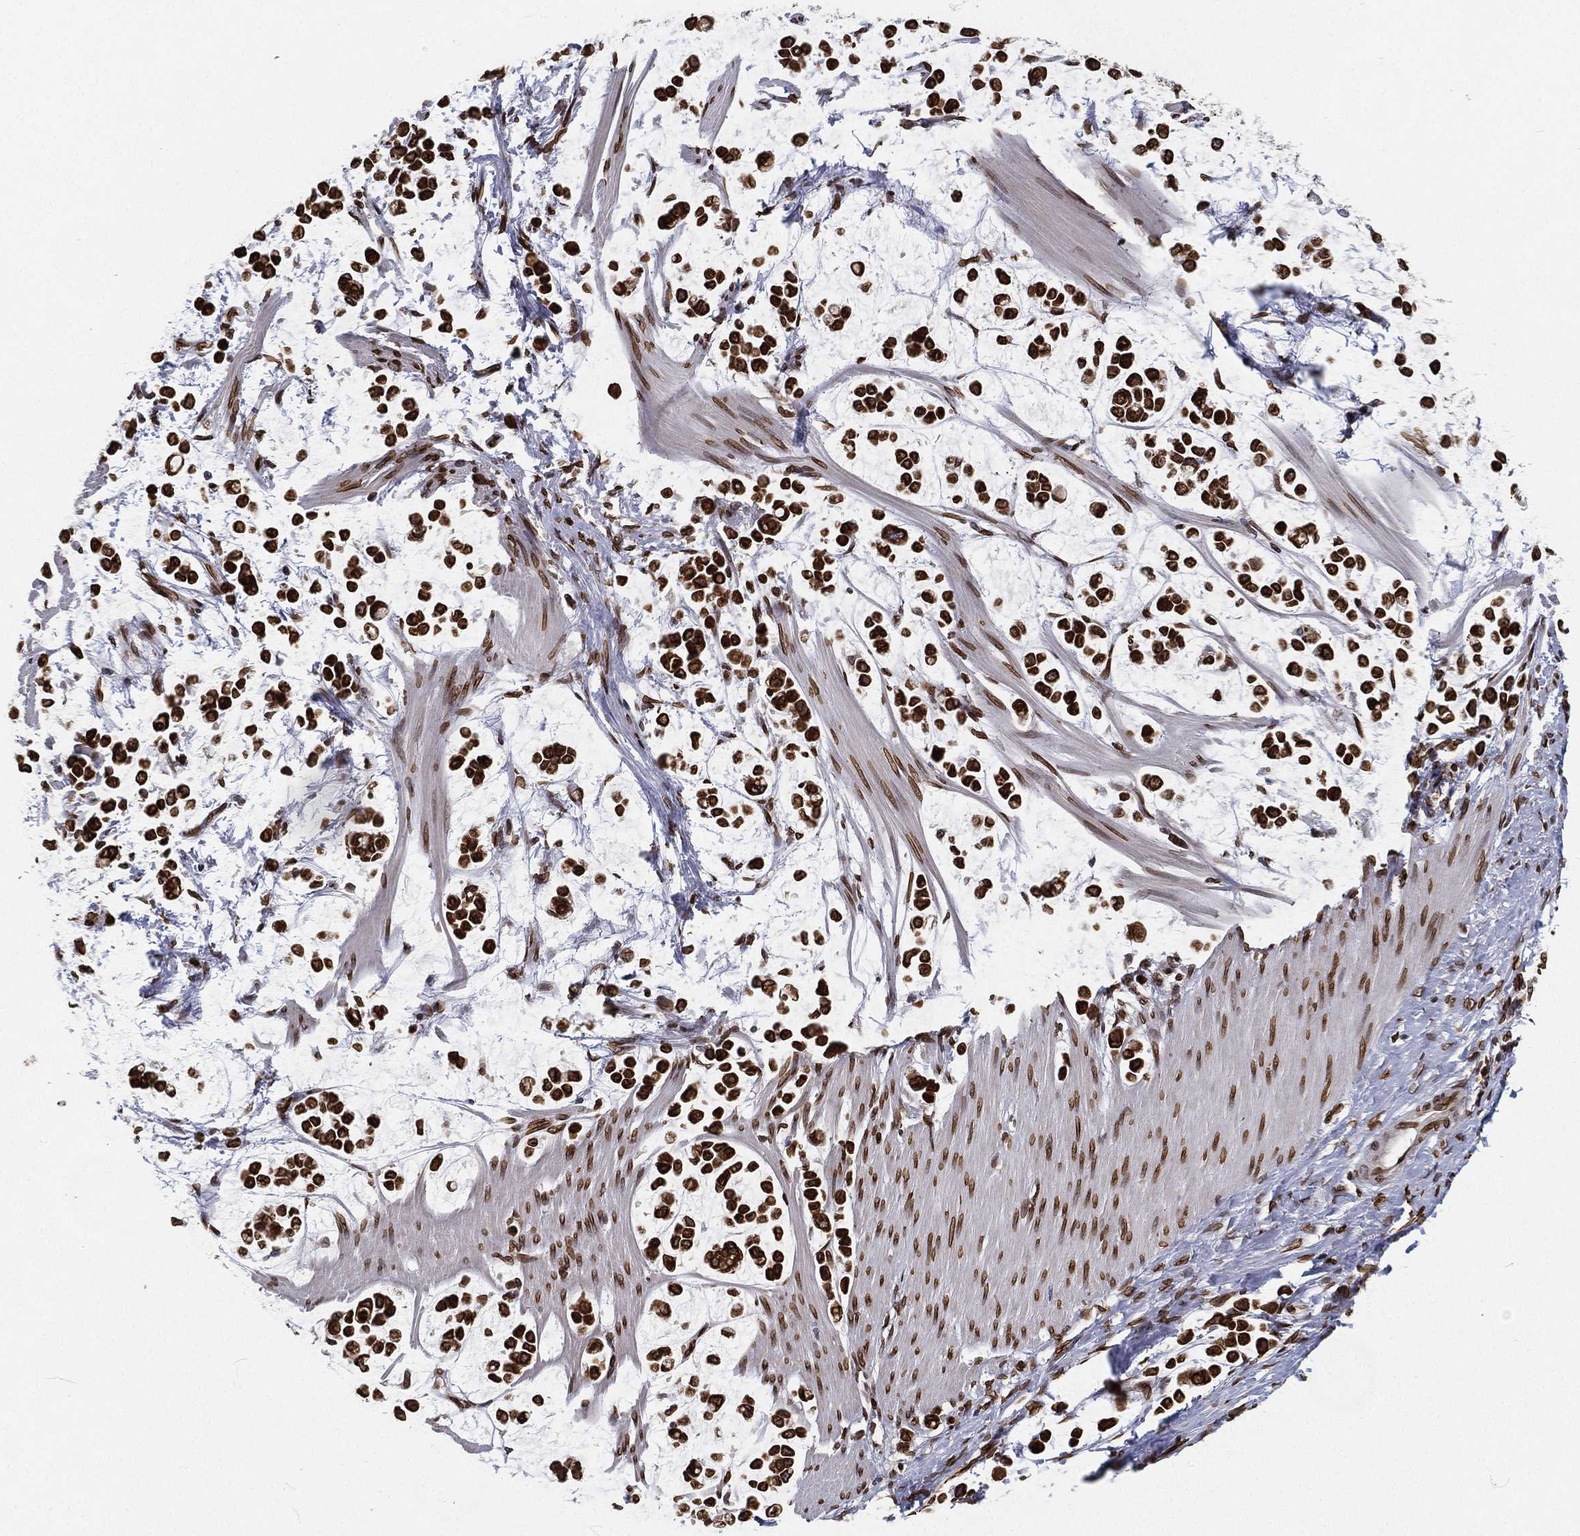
{"staining": {"intensity": "strong", "quantity": ">75%", "location": "cytoplasmic/membranous,nuclear"}, "tissue": "stomach cancer", "cell_type": "Tumor cells", "image_type": "cancer", "snomed": [{"axis": "morphology", "description": "Adenocarcinoma, NOS"}, {"axis": "topography", "description": "Stomach"}], "caption": "Stomach cancer was stained to show a protein in brown. There is high levels of strong cytoplasmic/membranous and nuclear expression in about >75% of tumor cells.", "gene": "PALB2", "patient": {"sex": "male", "age": 82}}